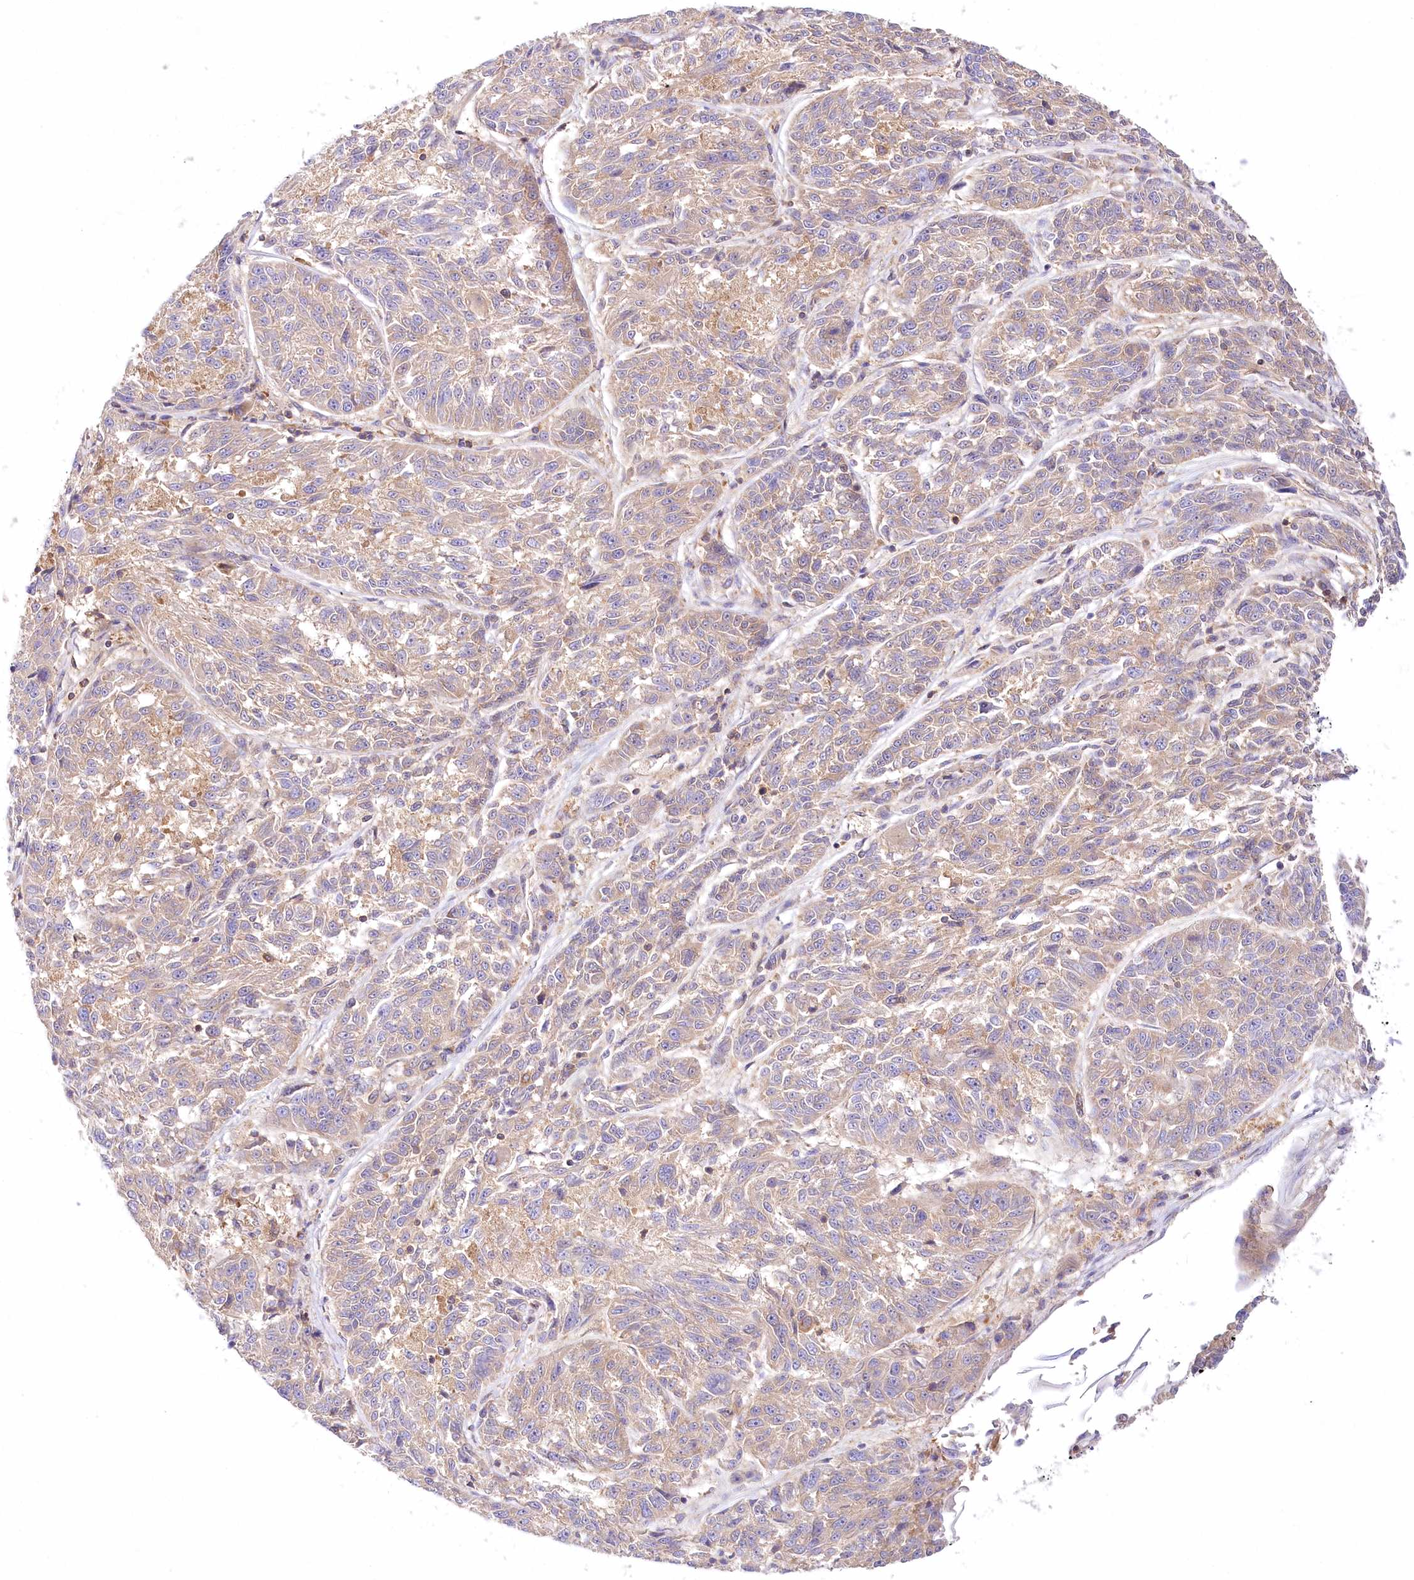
{"staining": {"intensity": "weak", "quantity": "<25%", "location": "cytoplasmic/membranous"}, "tissue": "melanoma", "cell_type": "Tumor cells", "image_type": "cancer", "snomed": [{"axis": "morphology", "description": "Malignant melanoma, NOS"}, {"axis": "topography", "description": "Skin"}], "caption": "Malignant melanoma was stained to show a protein in brown. There is no significant positivity in tumor cells.", "gene": "ABRAXAS2", "patient": {"sex": "male", "age": 53}}